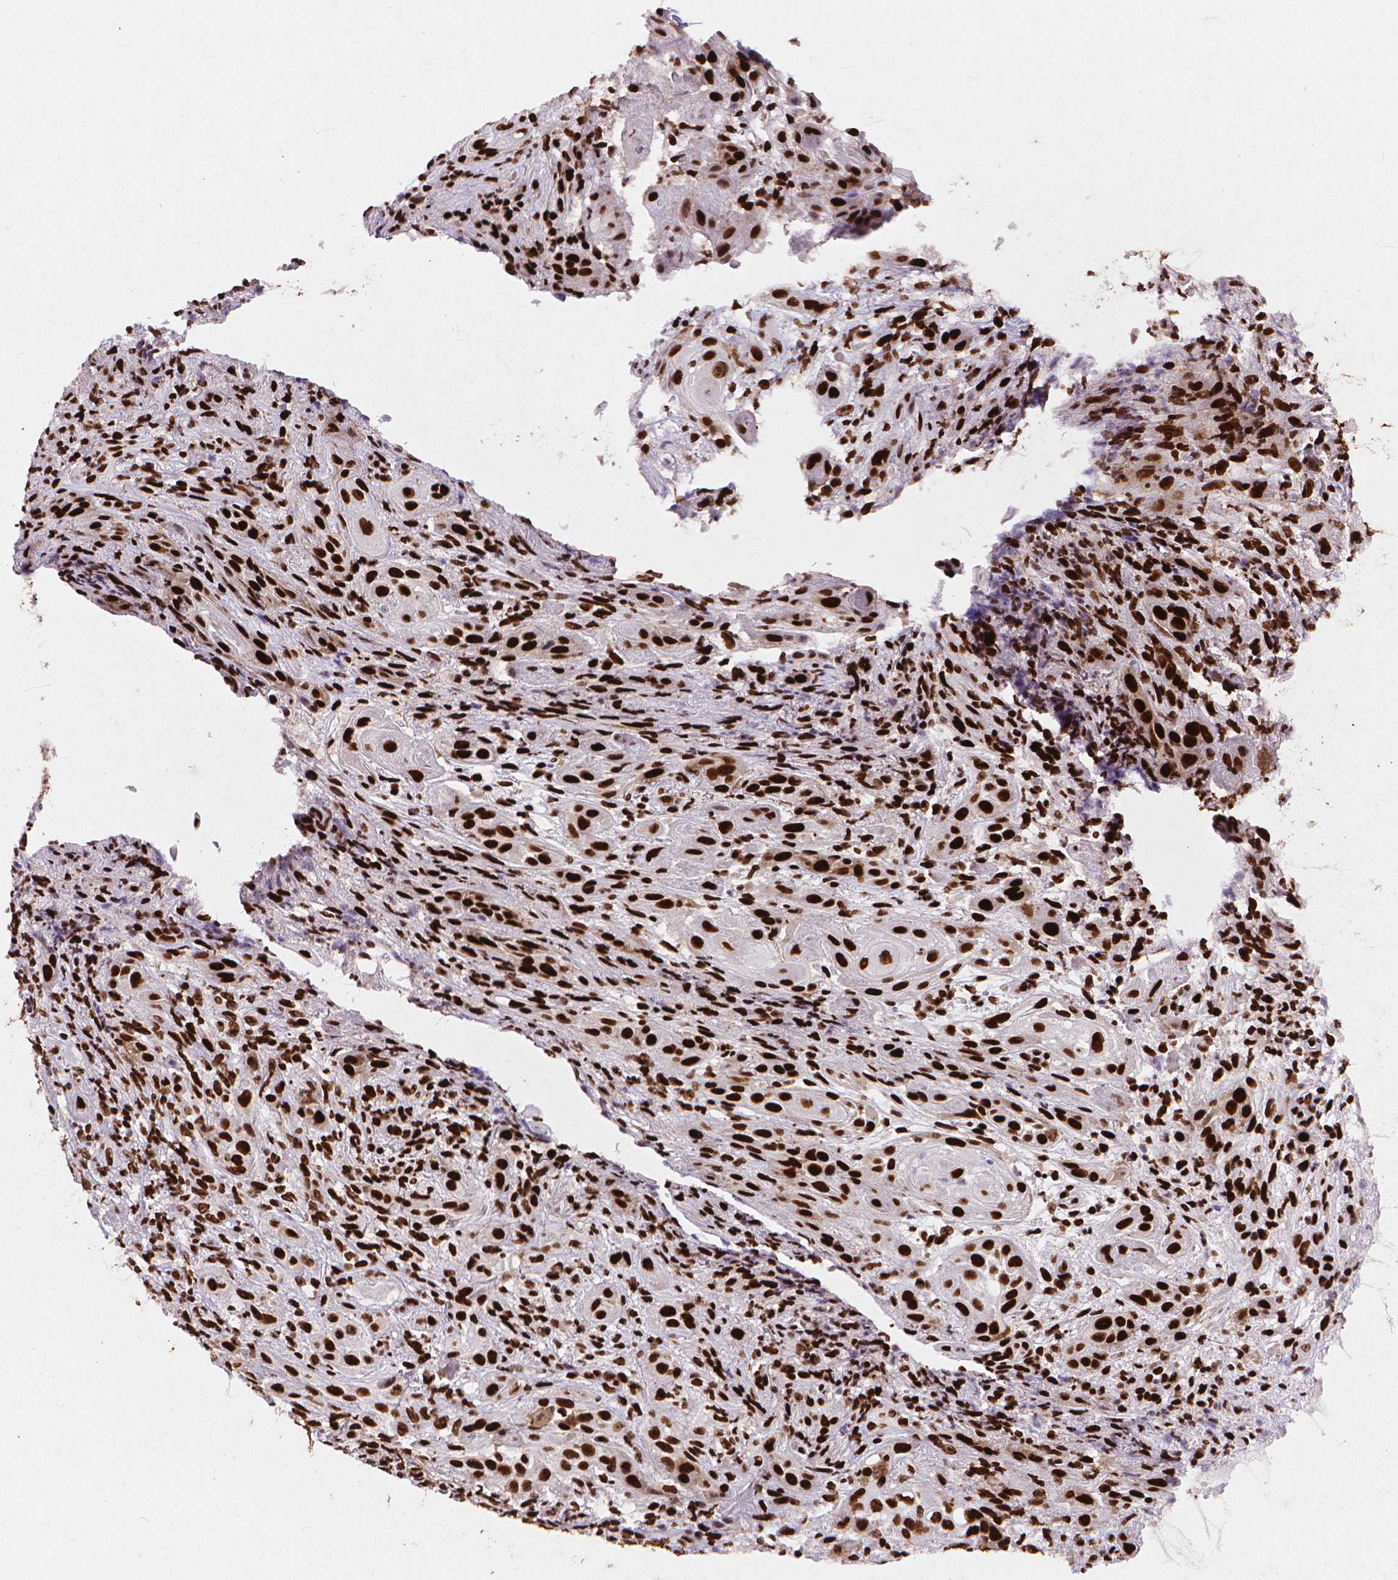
{"staining": {"intensity": "strong", "quantity": ">75%", "location": "nuclear"}, "tissue": "skin cancer", "cell_type": "Tumor cells", "image_type": "cancer", "snomed": [{"axis": "morphology", "description": "Squamous cell carcinoma, NOS"}, {"axis": "topography", "description": "Skin"}], "caption": "Skin cancer stained for a protein shows strong nuclear positivity in tumor cells.", "gene": "CITED2", "patient": {"sex": "male", "age": 62}}